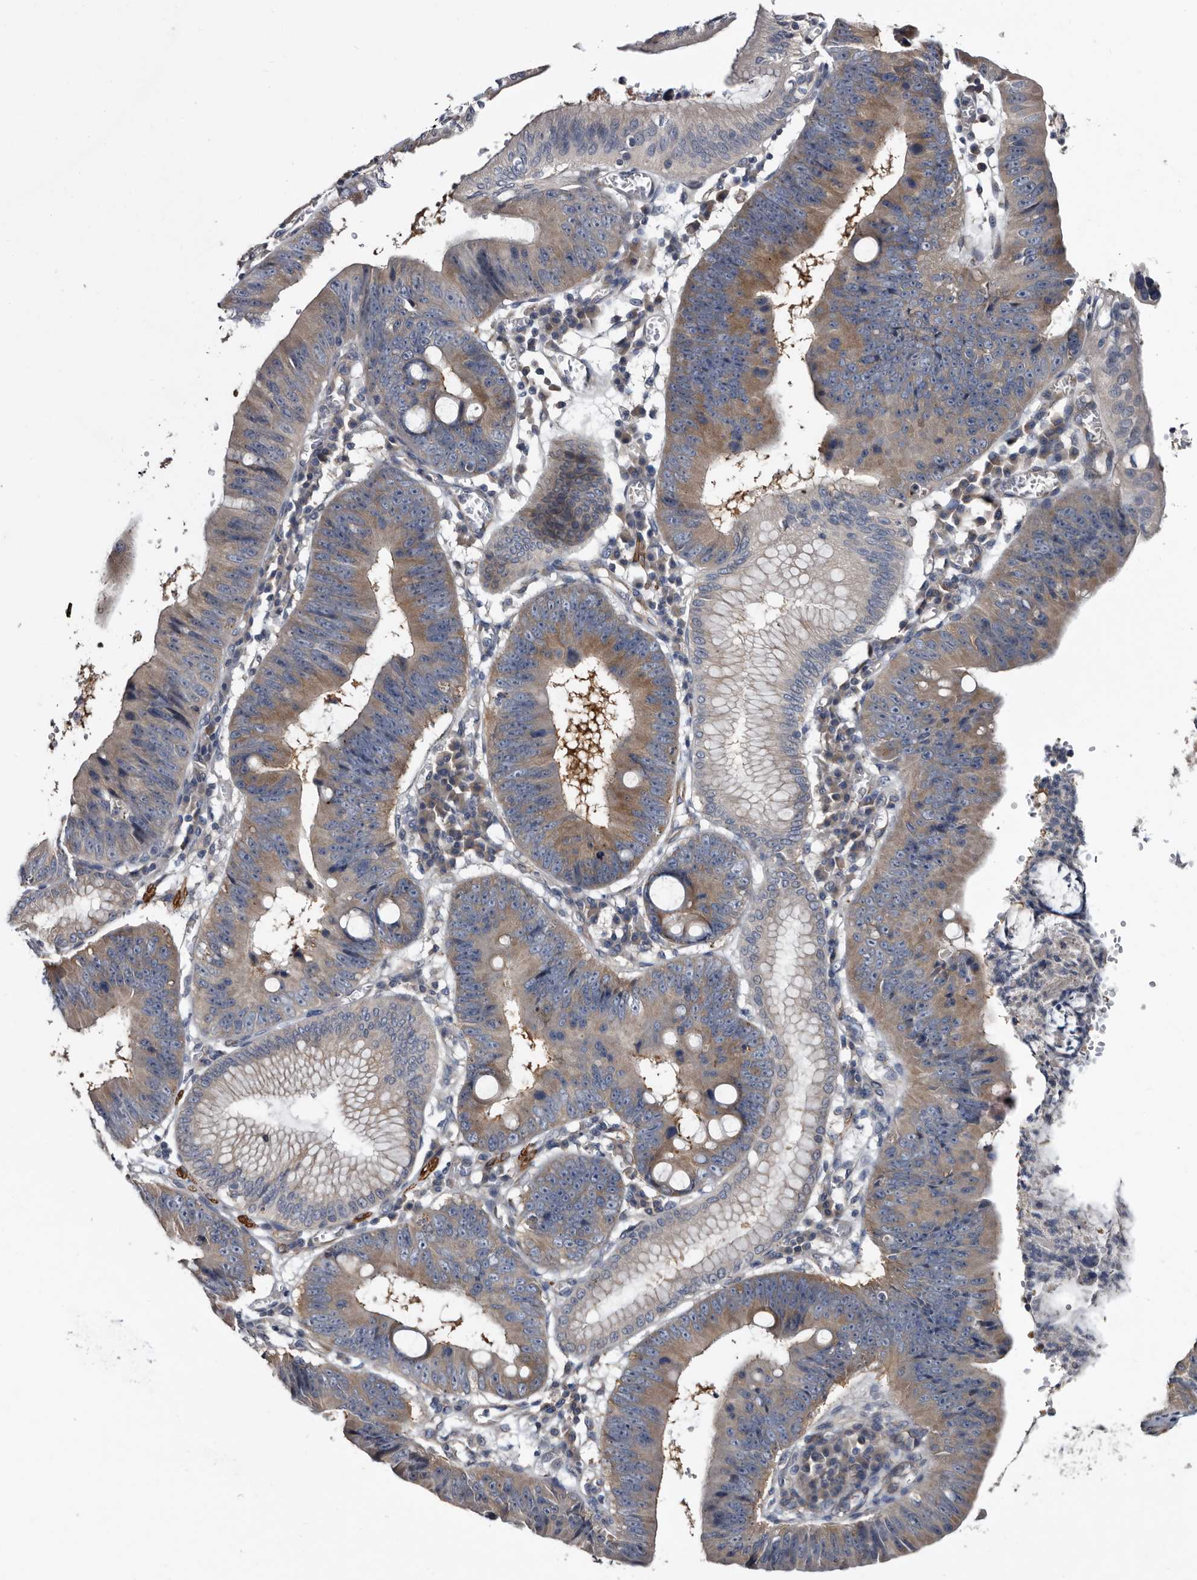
{"staining": {"intensity": "weak", "quantity": ">75%", "location": "cytoplasmic/membranous"}, "tissue": "stomach cancer", "cell_type": "Tumor cells", "image_type": "cancer", "snomed": [{"axis": "morphology", "description": "Adenocarcinoma, NOS"}, {"axis": "topography", "description": "Stomach"}], "caption": "Stomach adenocarcinoma stained for a protein displays weak cytoplasmic/membranous positivity in tumor cells.", "gene": "IARS1", "patient": {"sex": "male", "age": 59}}